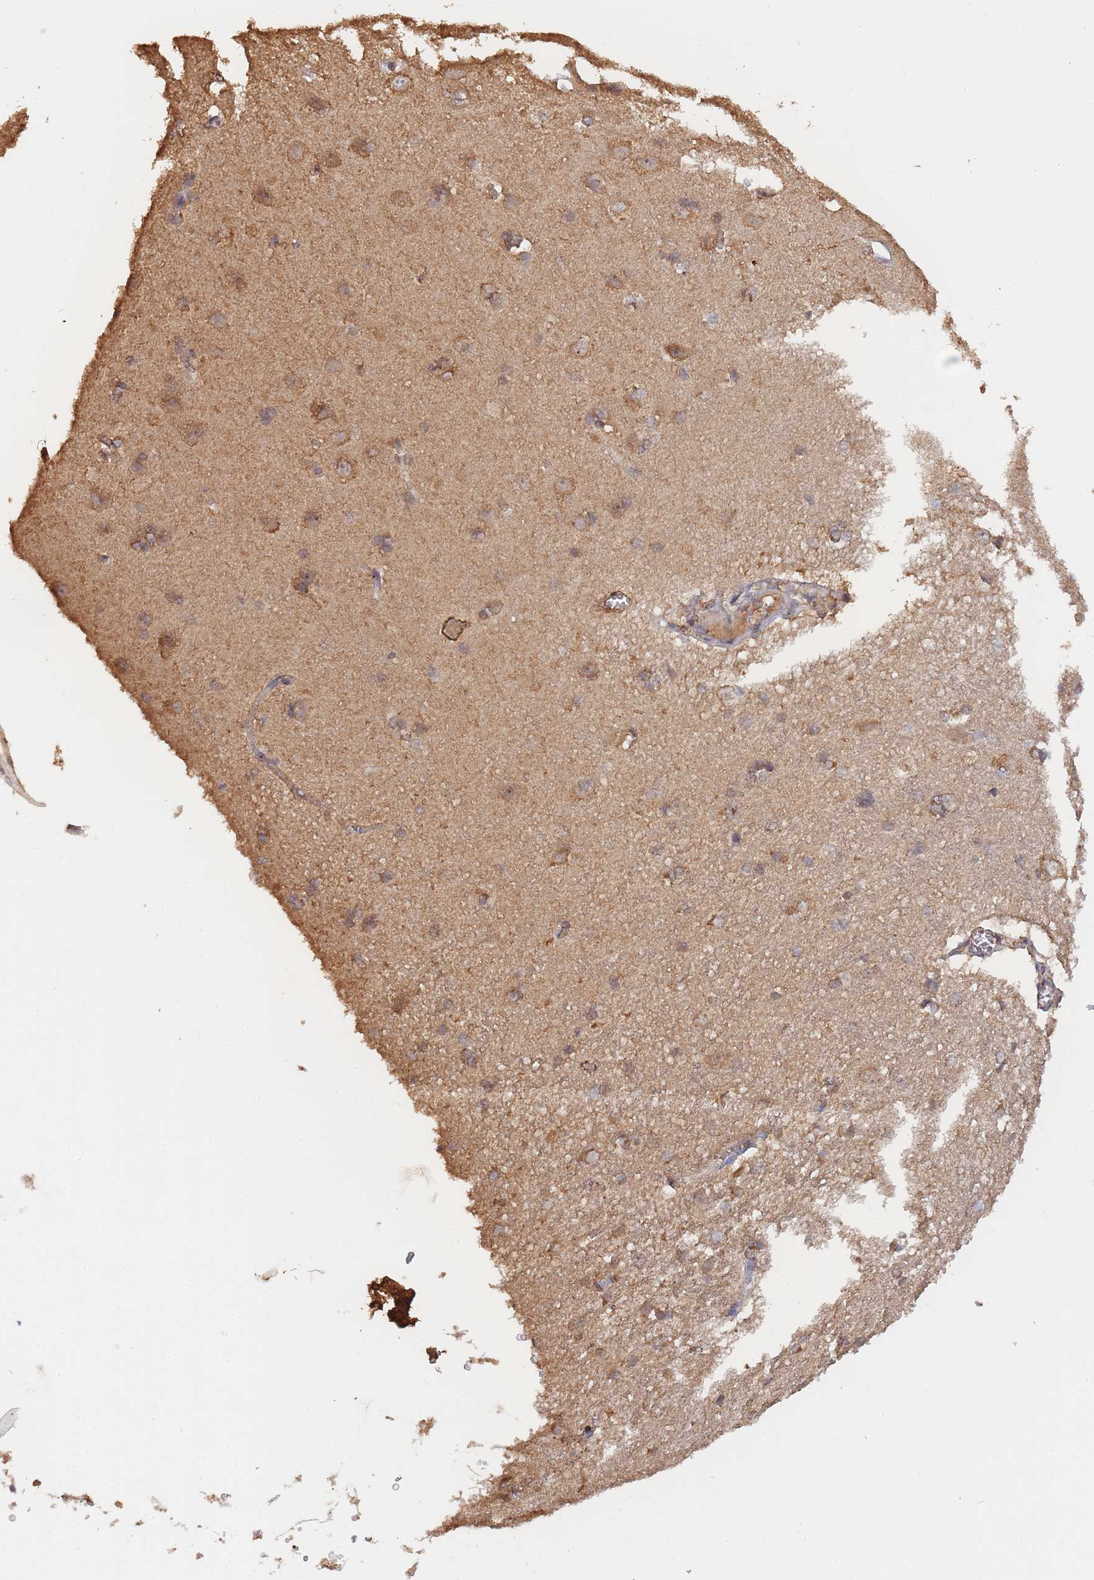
{"staining": {"intensity": "negative", "quantity": "none", "location": "none"}, "tissue": "cerebral cortex", "cell_type": "Endothelial cells", "image_type": "normal", "snomed": [{"axis": "morphology", "description": "Normal tissue, NOS"}, {"axis": "topography", "description": "Cerebral cortex"}], "caption": "The immunohistochemistry histopathology image has no significant expression in endothelial cells of cerebral cortex. The staining is performed using DAB brown chromogen with nuclei counter-stained in using hematoxylin.", "gene": "METRN", "patient": {"sex": "male", "age": 37}}